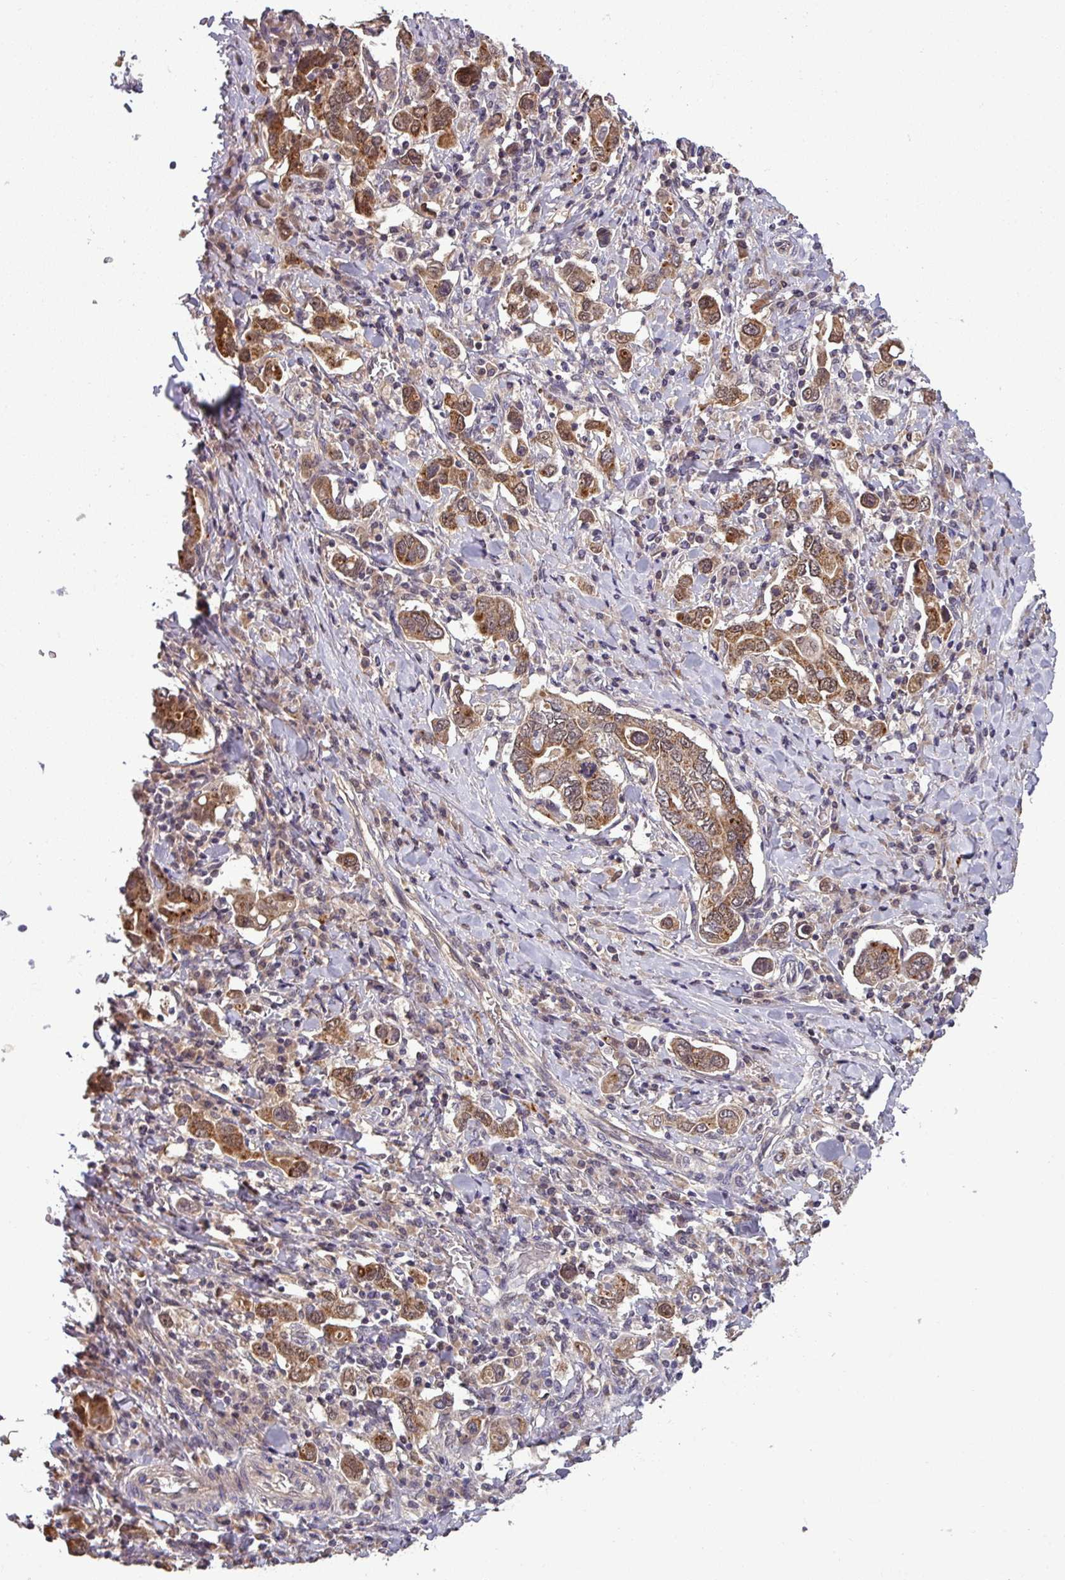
{"staining": {"intensity": "moderate", "quantity": ">75%", "location": "cytoplasmic/membranous"}, "tissue": "stomach cancer", "cell_type": "Tumor cells", "image_type": "cancer", "snomed": [{"axis": "morphology", "description": "Adenocarcinoma, NOS"}, {"axis": "topography", "description": "Stomach, upper"}, {"axis": "topography", "description": "Stomach"}], "caption": "DAB (3,3'-diaminobenzidine) immunohistochemical staining of human stomach cancer demonstrates moderate cytoplasmic/membranous protein positivity in about >75% of tumor cells.", "gene": "PUS1", "patient": {"sex": "male", "age": 62}}